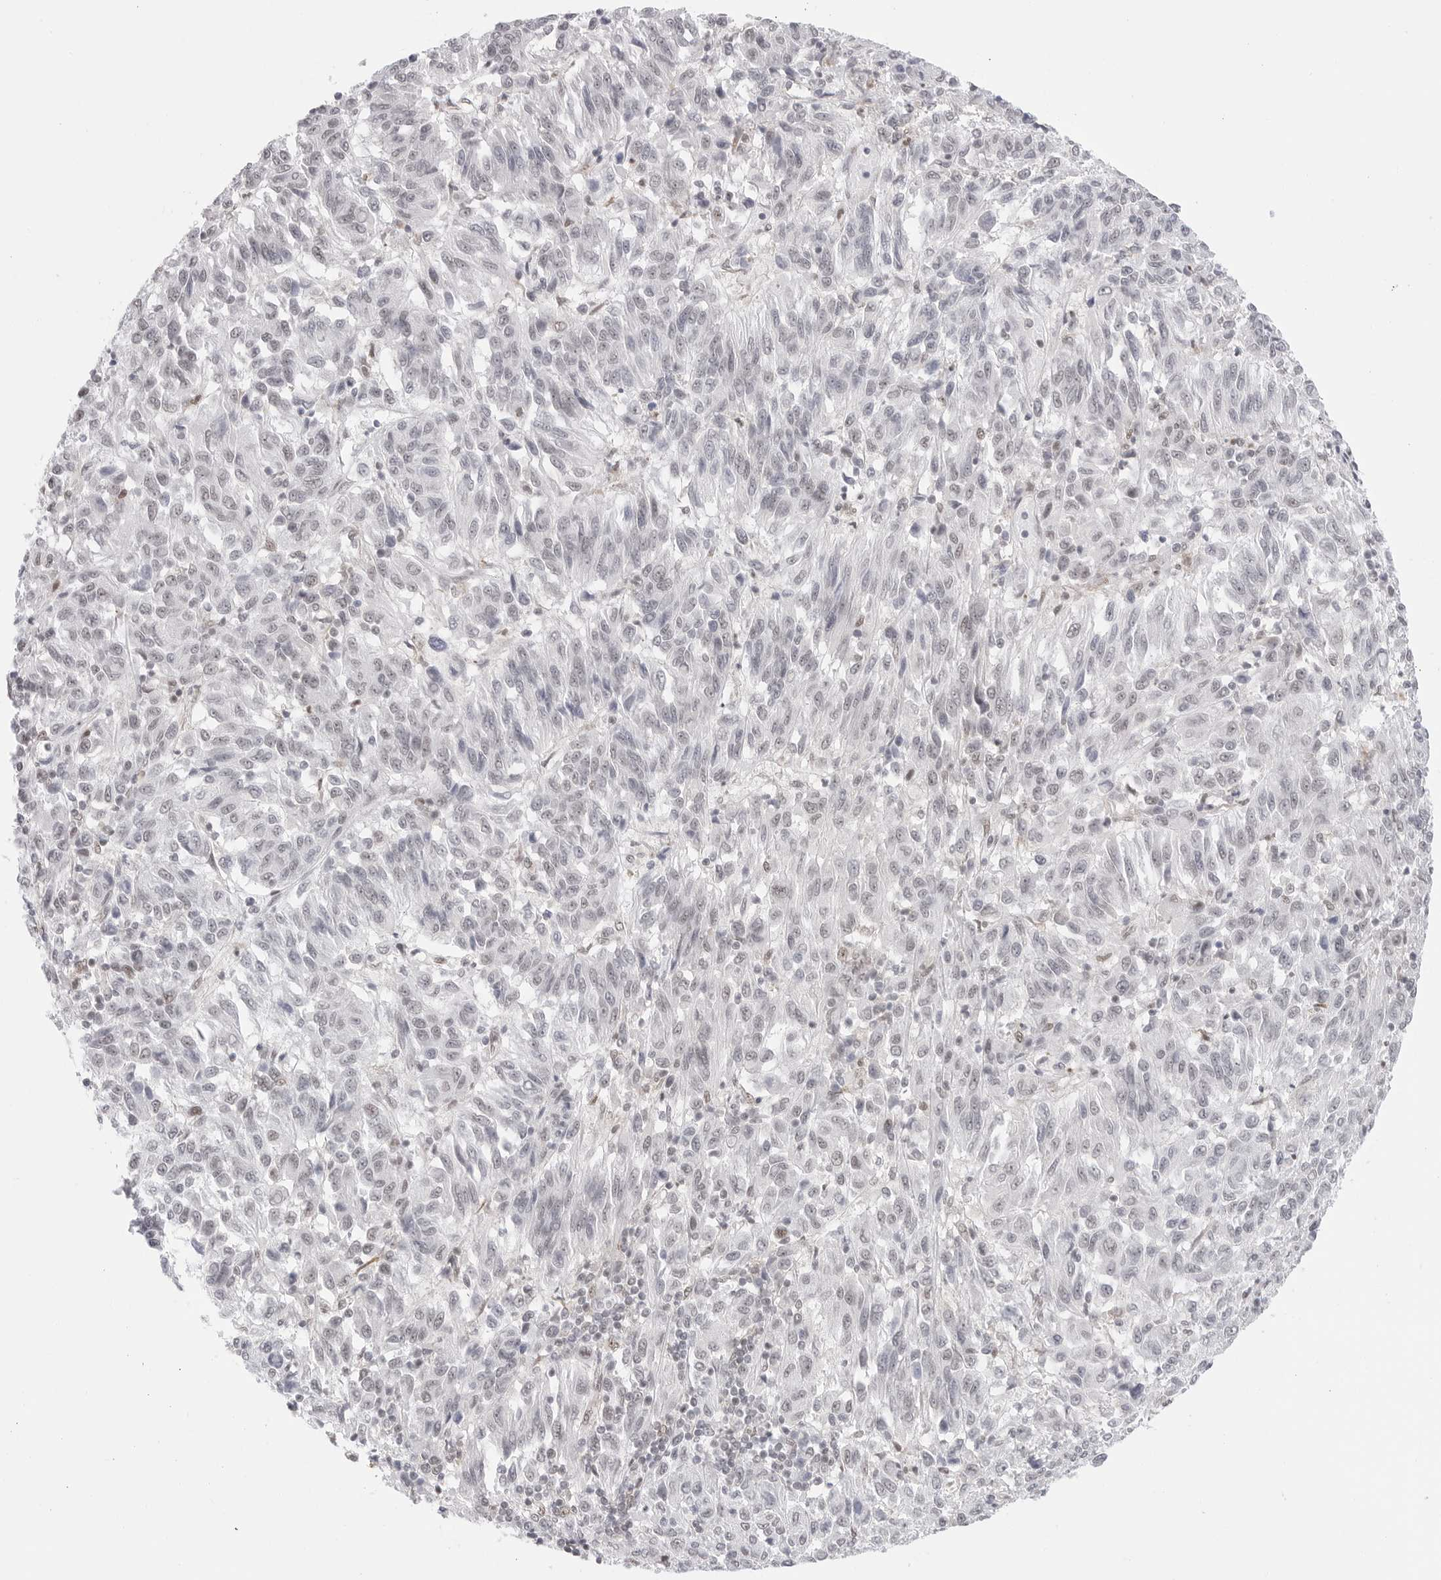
{"staining": {"intensity": "weak", "quantity": "<25%", "location": "nuclear"}, "tissue": "melanoma", "cell_type": "Tumor cells", "image_type": "cancer", "snomed": [{"axis": "morphology", "description": "Malignant melanoma, Metastatic site"}, {"axis": "topography", "description": "Lung"}], "caption": "This photomicrograph is of malignant melanoma (metastatic site) stained with immunohistochemistry to label a protein in brown with the nuclei are counter-stained blue. There is no positivity in tumor cells.", "gene": "C1orf162", "patient": {"sex": "male", "age": 64}}